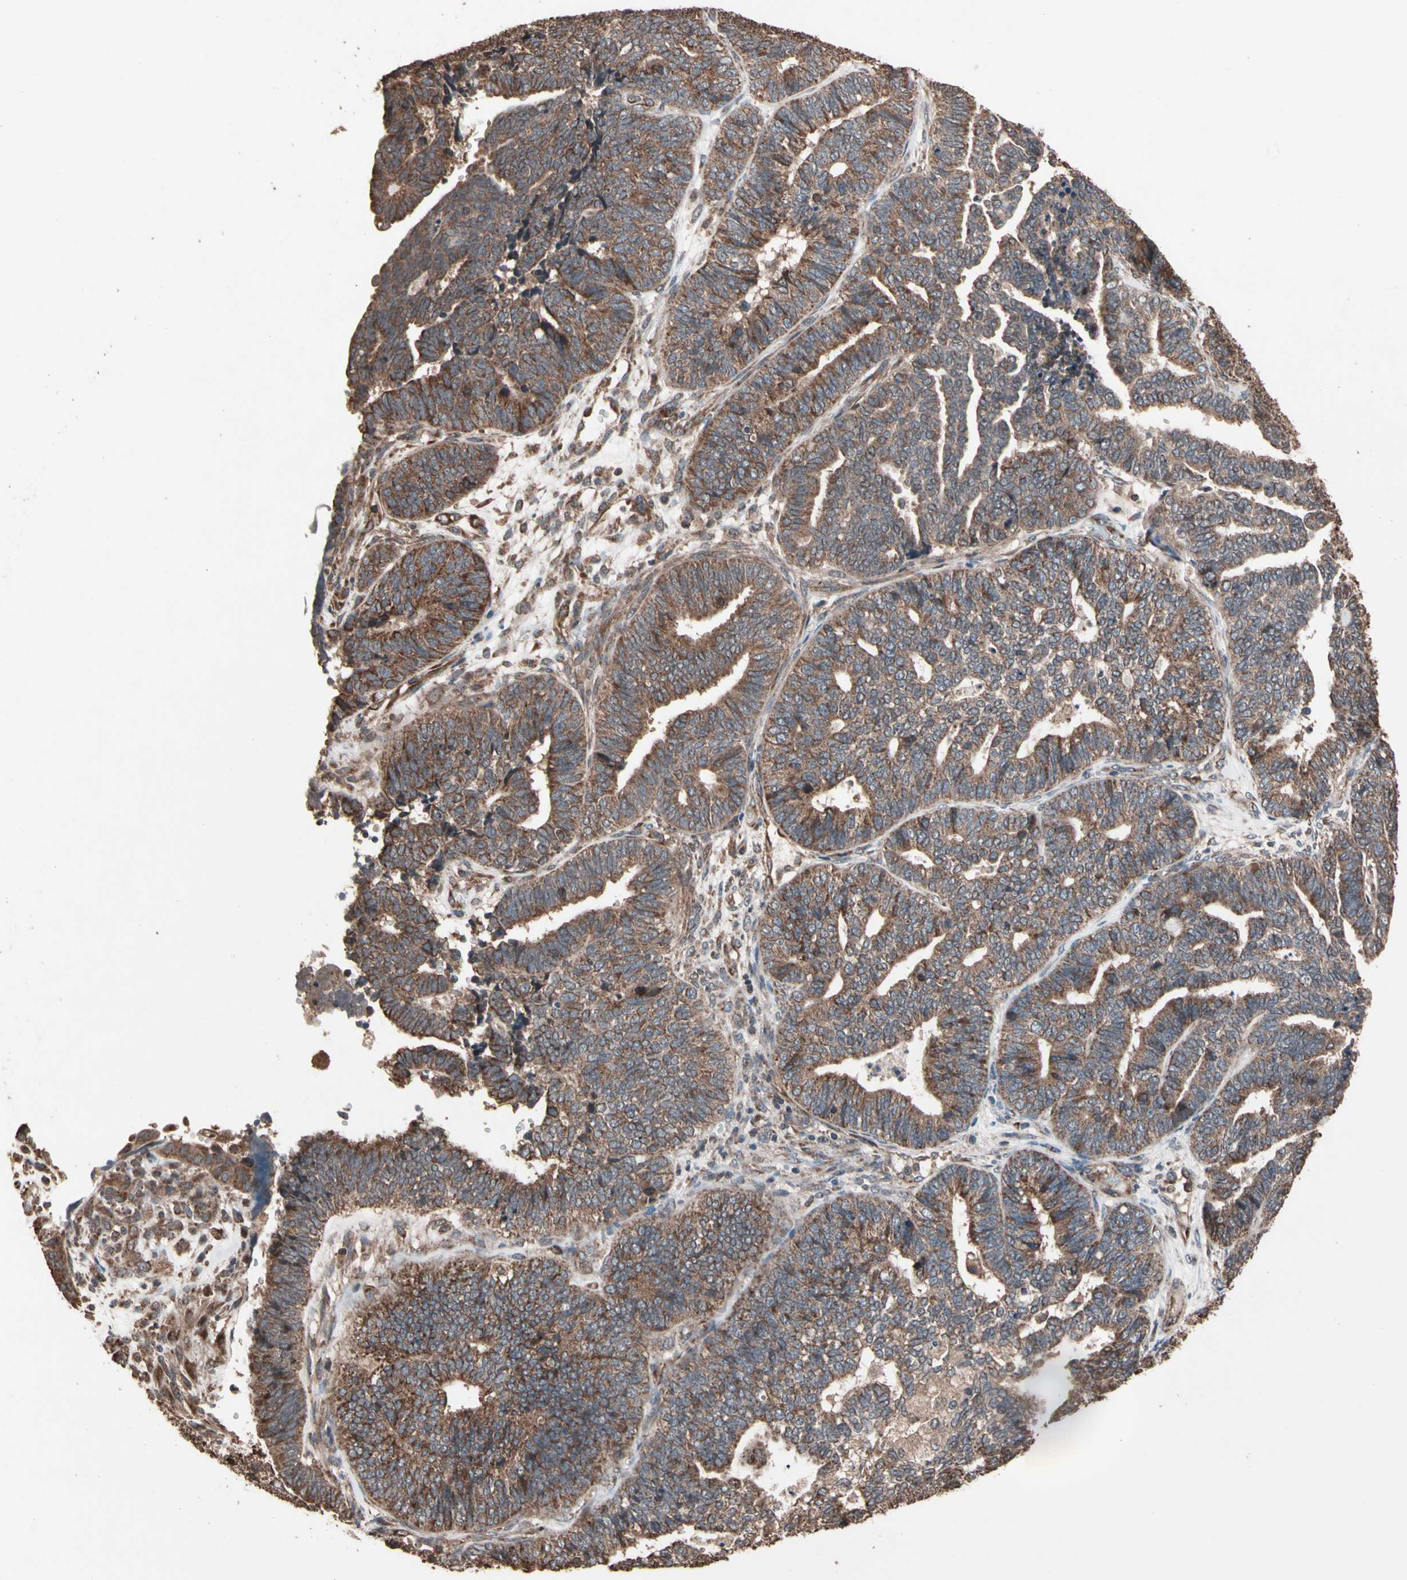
{"staining": {"intensity": "strong", "quantity": ">75%", "location": "cytoplasmic/membranous"}, "tissue": "endometrial cancer", "cell_type": "Tumor cells", "image_type": "cancer", "snomed": [{"axis": "morphology", "description": "Adenocarcinoma, NOS"}, {"axis": "topography", "description": "Endometrium"}], "caption": "About >75% of tumor cells in adenocarcinoma (endometrial) display strong cytoplasmic/membranous protein positivity as visualized by brown immunohistochemical staining.", "gene": "MRPL2", "patient": {"sex": "female", "age": 70}}